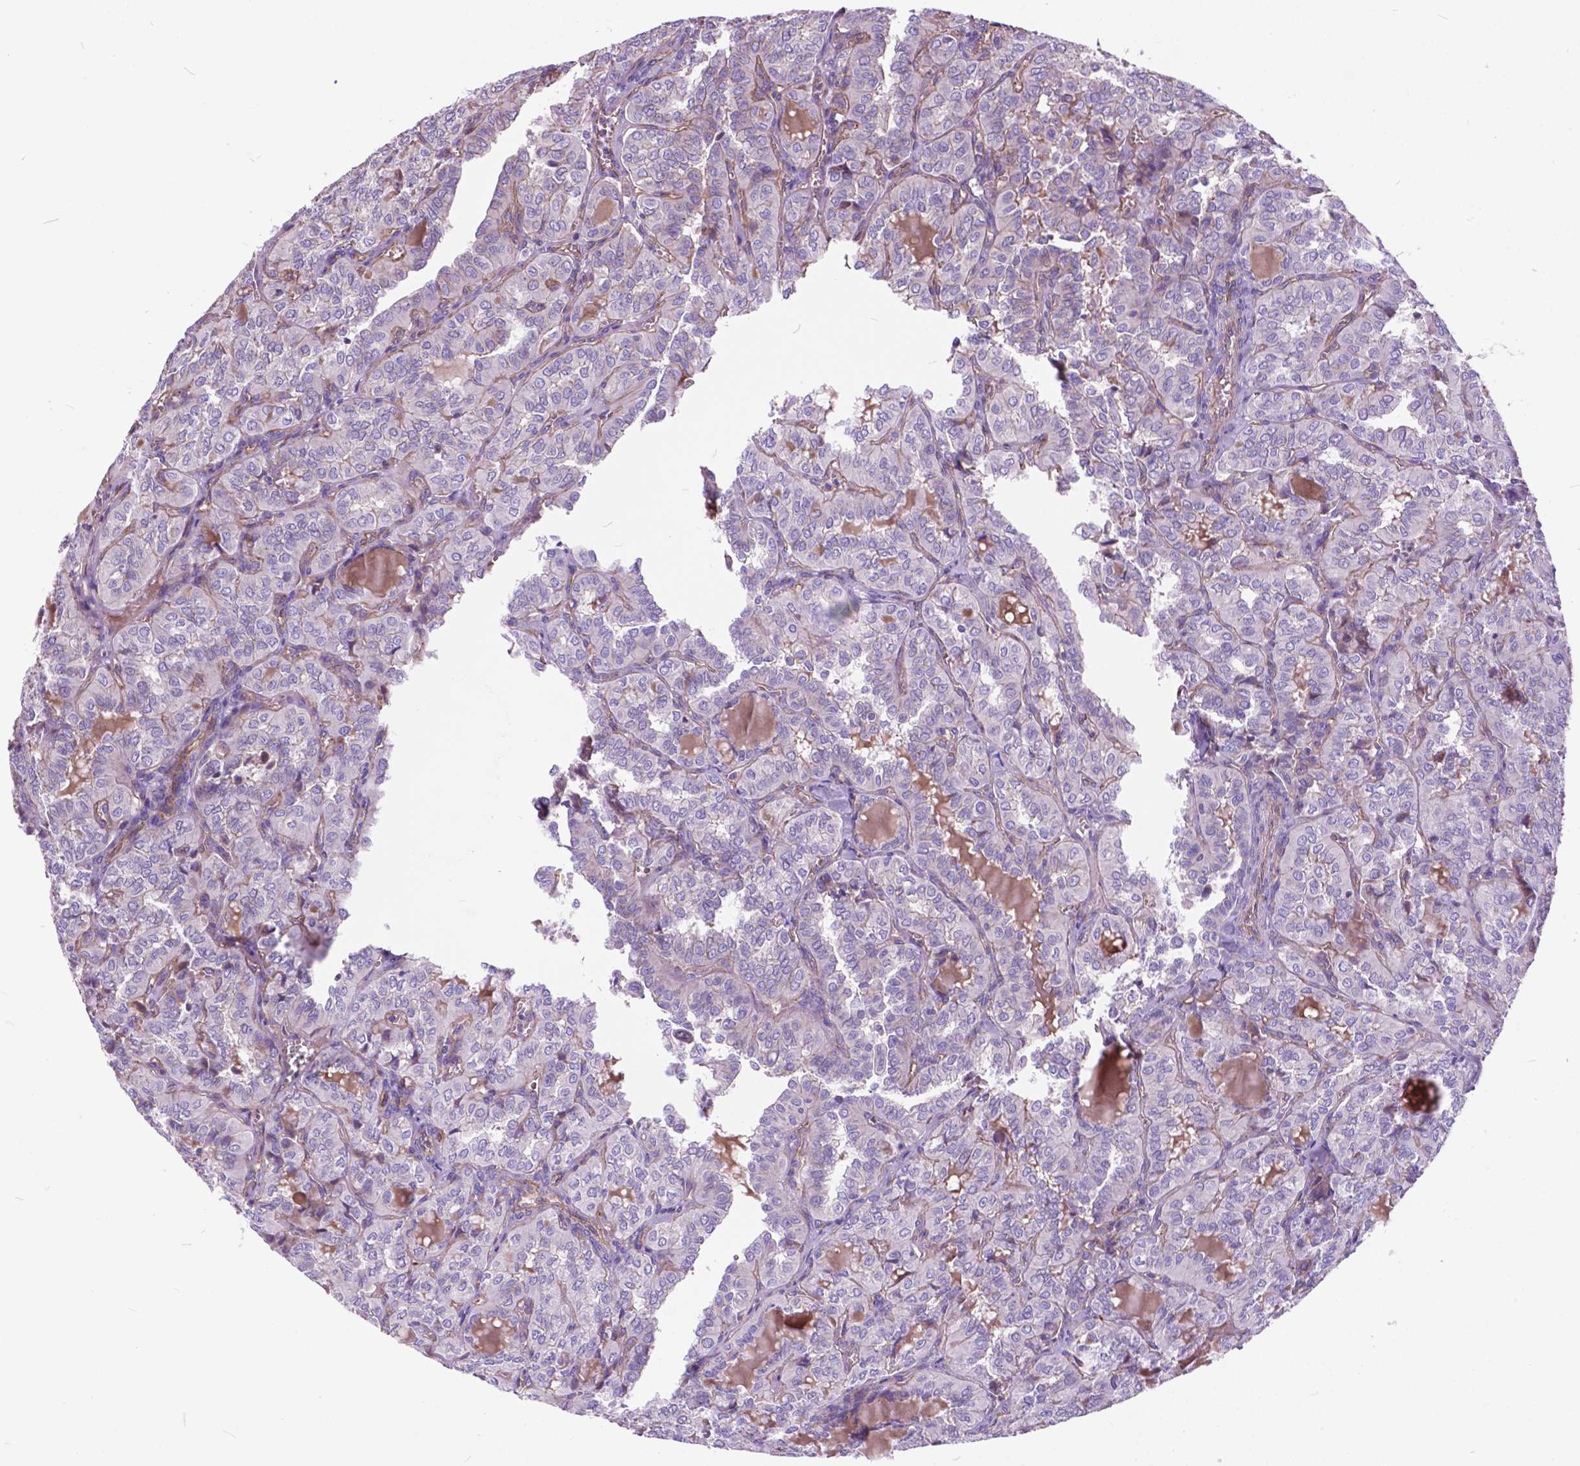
{"staining": {"intensity": "negative", "quantity": "none", "location": "none"}, "tissue": "thyroid cancer", "cell_type": "Tumor cells", "image_type": "cancer", "snomed": [{"axis": "morphology", "description": "Papillary adenocarcinoma, NOS"}, {"axis": "topography", "description": "Thyroid gland"}], "caption": "DAB (3,3'-diaminobenzidine) immunohistochemical staining of human thyroid cancer (papillary adenocarcinoma) exhibits no significant expression in tumor cells.", "gene": "FLT4", "patient": {"sex": "female", "age": 41}}